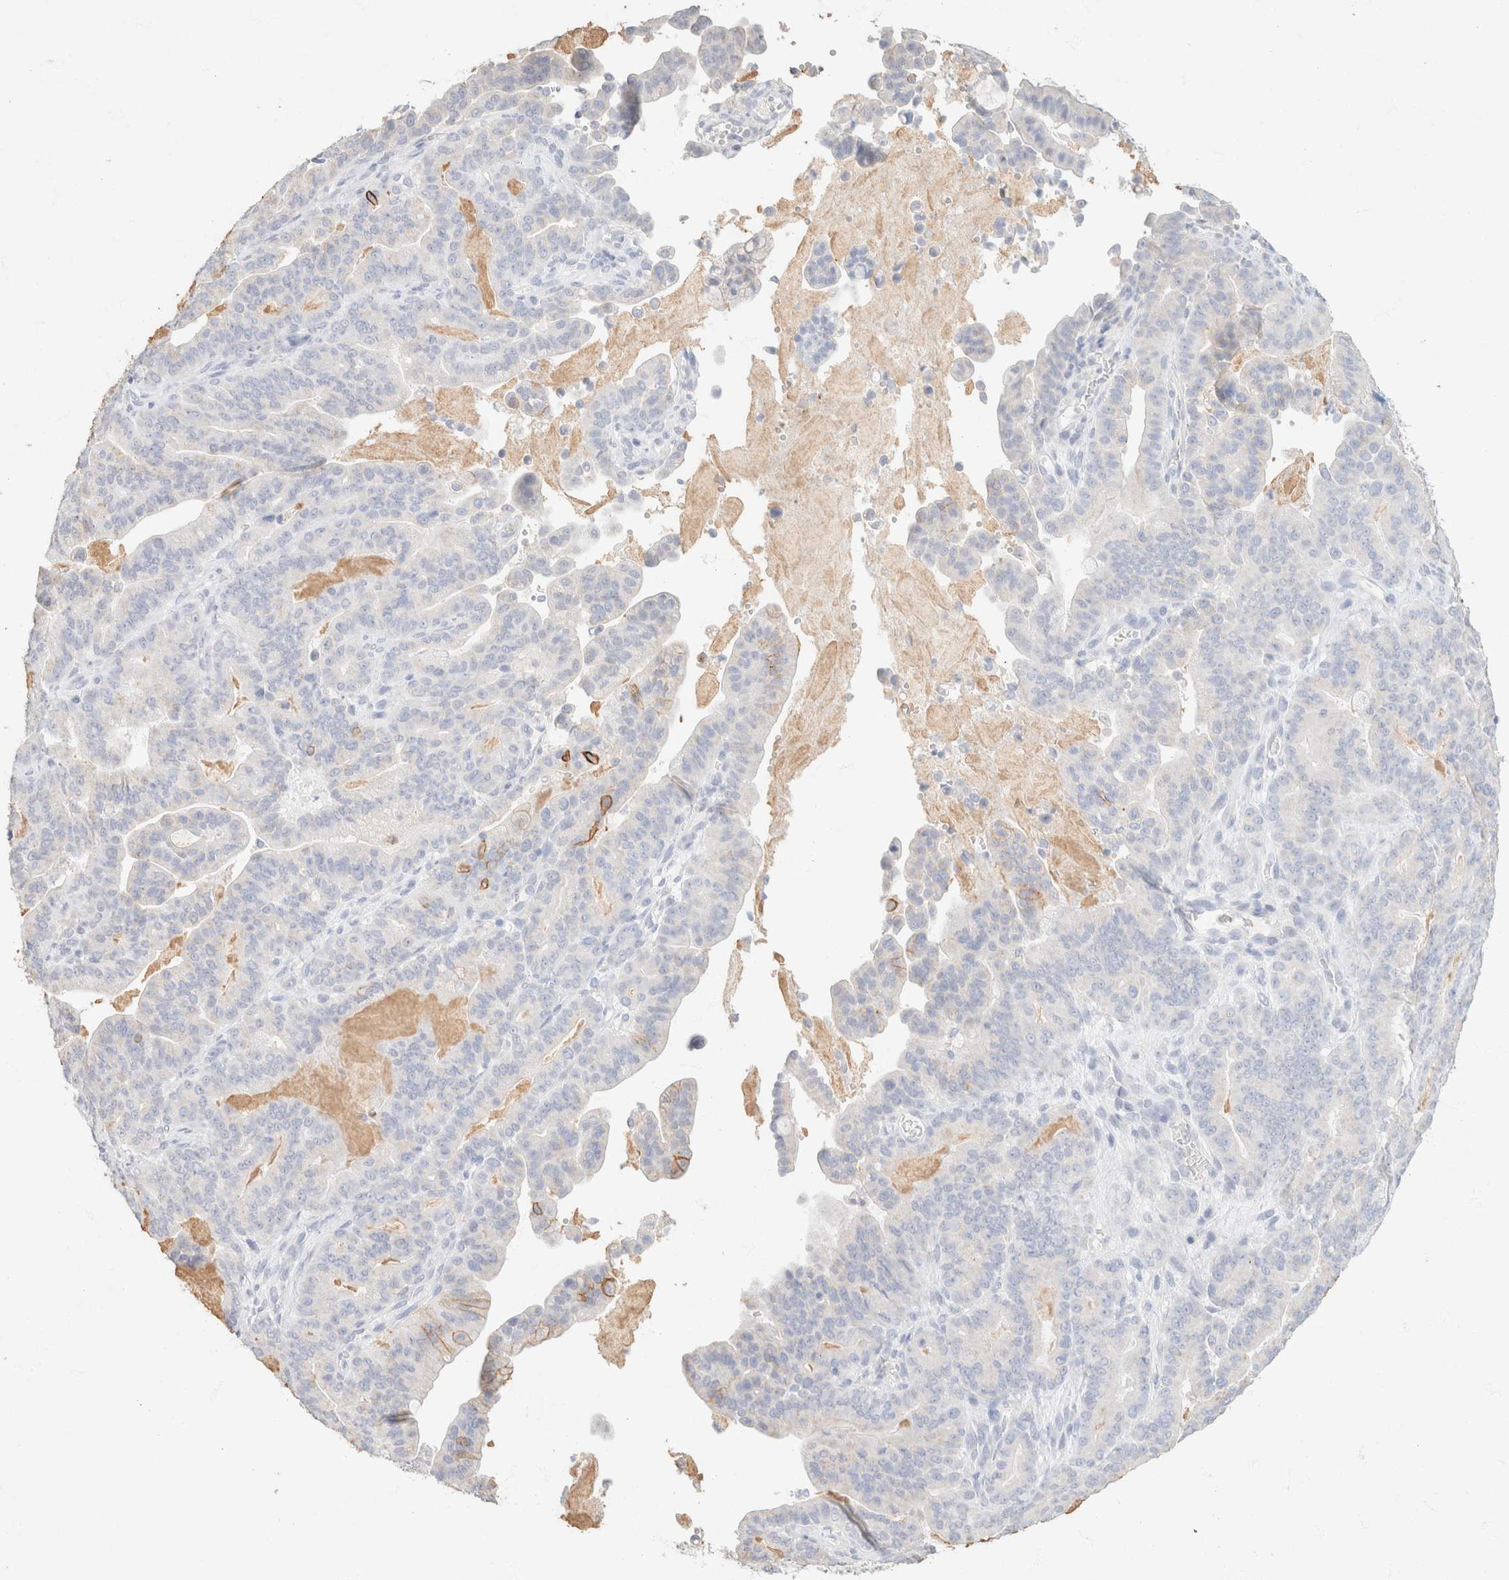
{"staining": {"intensity": "negative", "quantity": "none", "location": "none"}, "tissue": "pancreatic cancer", "cell_type": "Tumor cells", "image_type": "cancer", "snomed": [{"axis": "morphology", "description": "Adenocarcinoma, NOS"}, {"axis": "topography", "description": "Pancreas"}], "caption": "The micrograph shows no staining of tumor cells in pancreatic cancer (adenocarcinoma).", "gene": "CA12", "patient": {"sex": "male", "age": 63}}